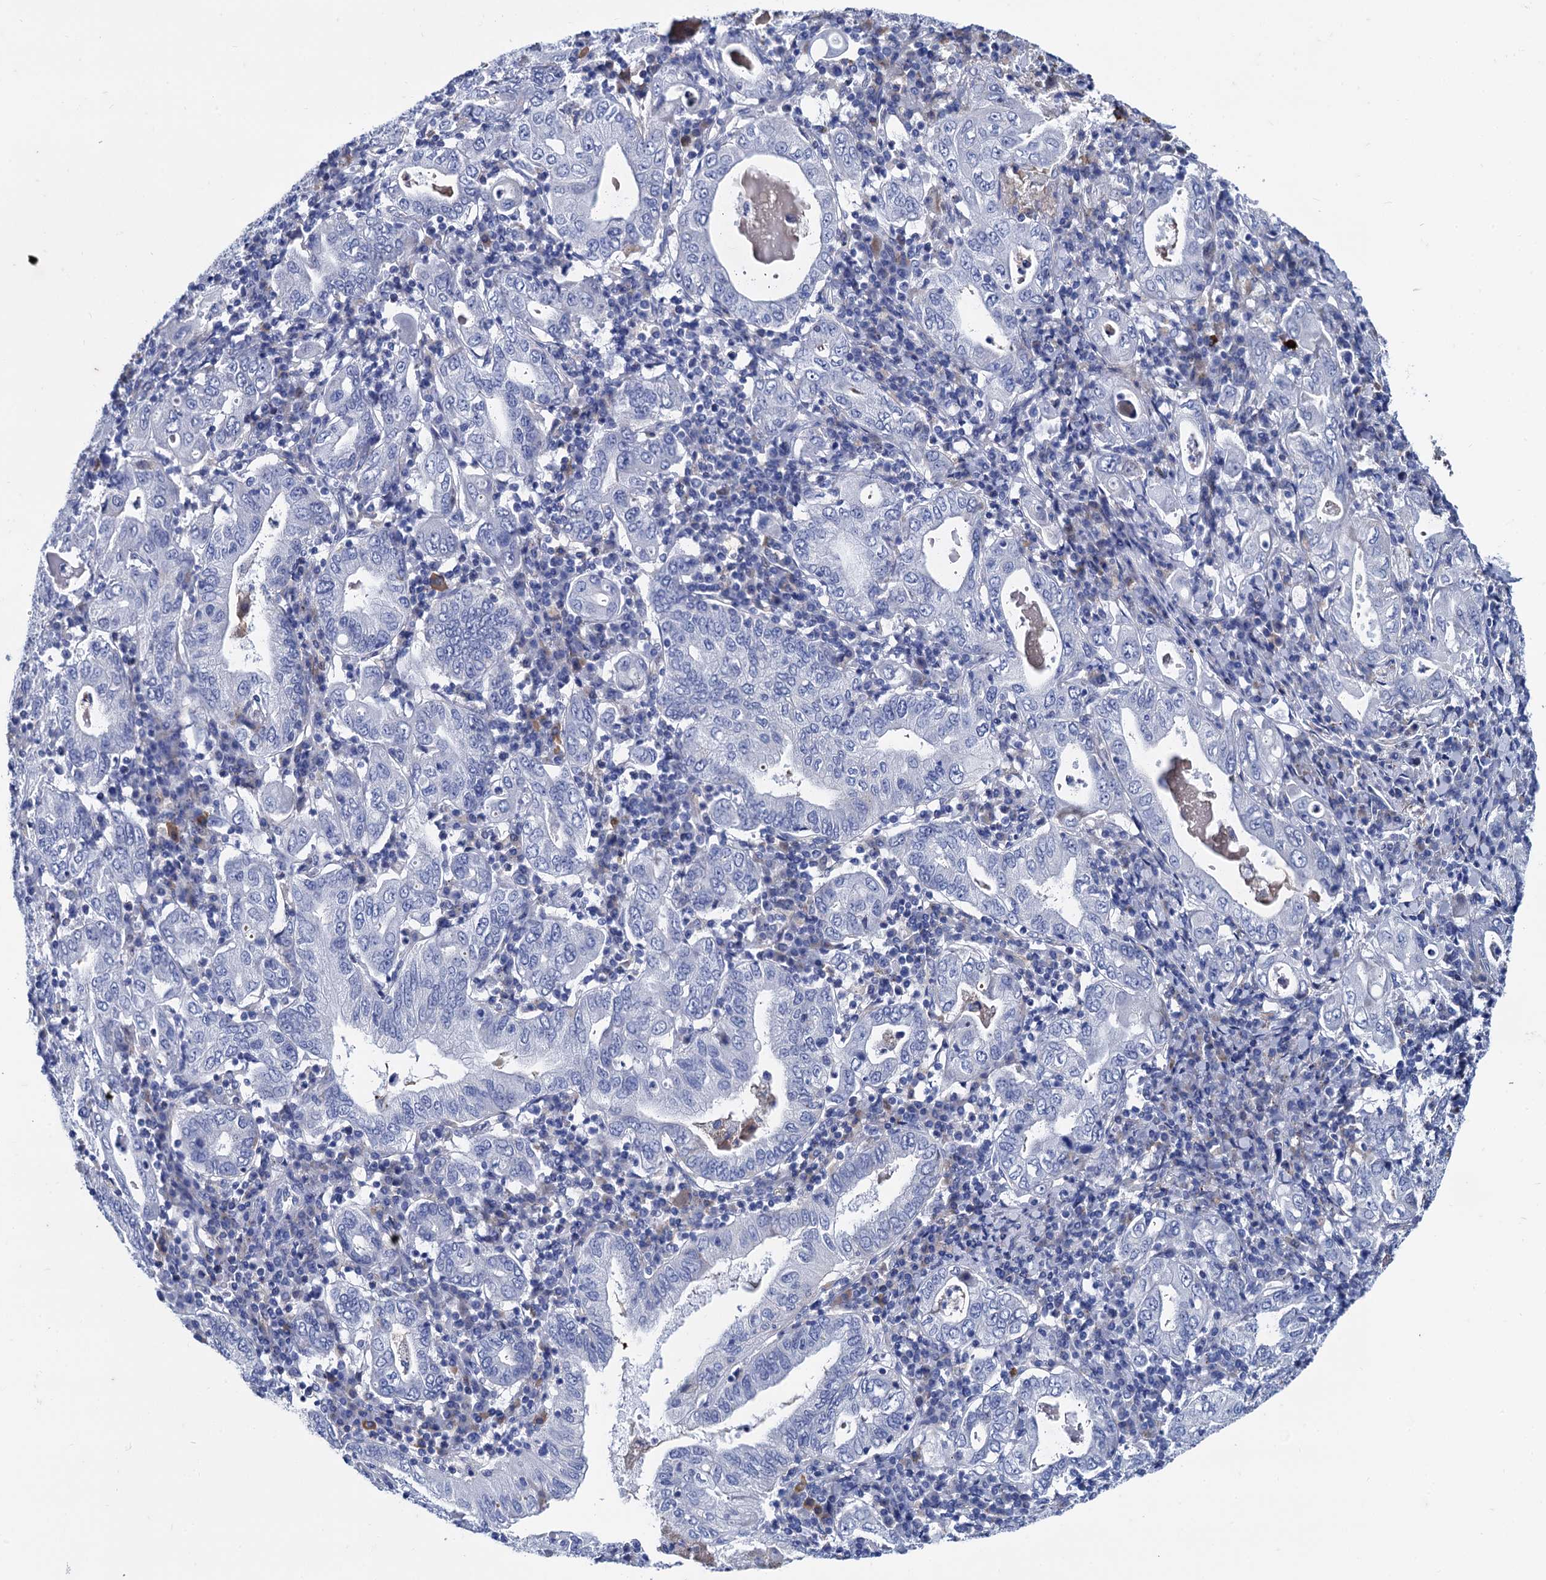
{"staining": {"intensity": "negative", "quantity": "none", "location": "none"}, "tissue": "stomach cancer", "cell_type": "Tumor cells", "image_type": "cancer", "snomed": [{"axis": "morphology", "description": "Normal tissue, NOS"}, {"axis": "morphology", "description": "Adenocarcinoma, NOS"}, {"axis": "topography", "description": "Esophagus"}, {"axis": "topography", "description": "Stomach, upper"}, {"axis": "topography", "description": "Peripheral nerve tissue"}], "caption": "Stomach cancer (adenocarcinoma) stained for a protein using immunohistochemistry (IHC) demonstrates no positivity tumor cells.", "gene": "TMEM72", "patient": {"sex": "male", "age": 62}}